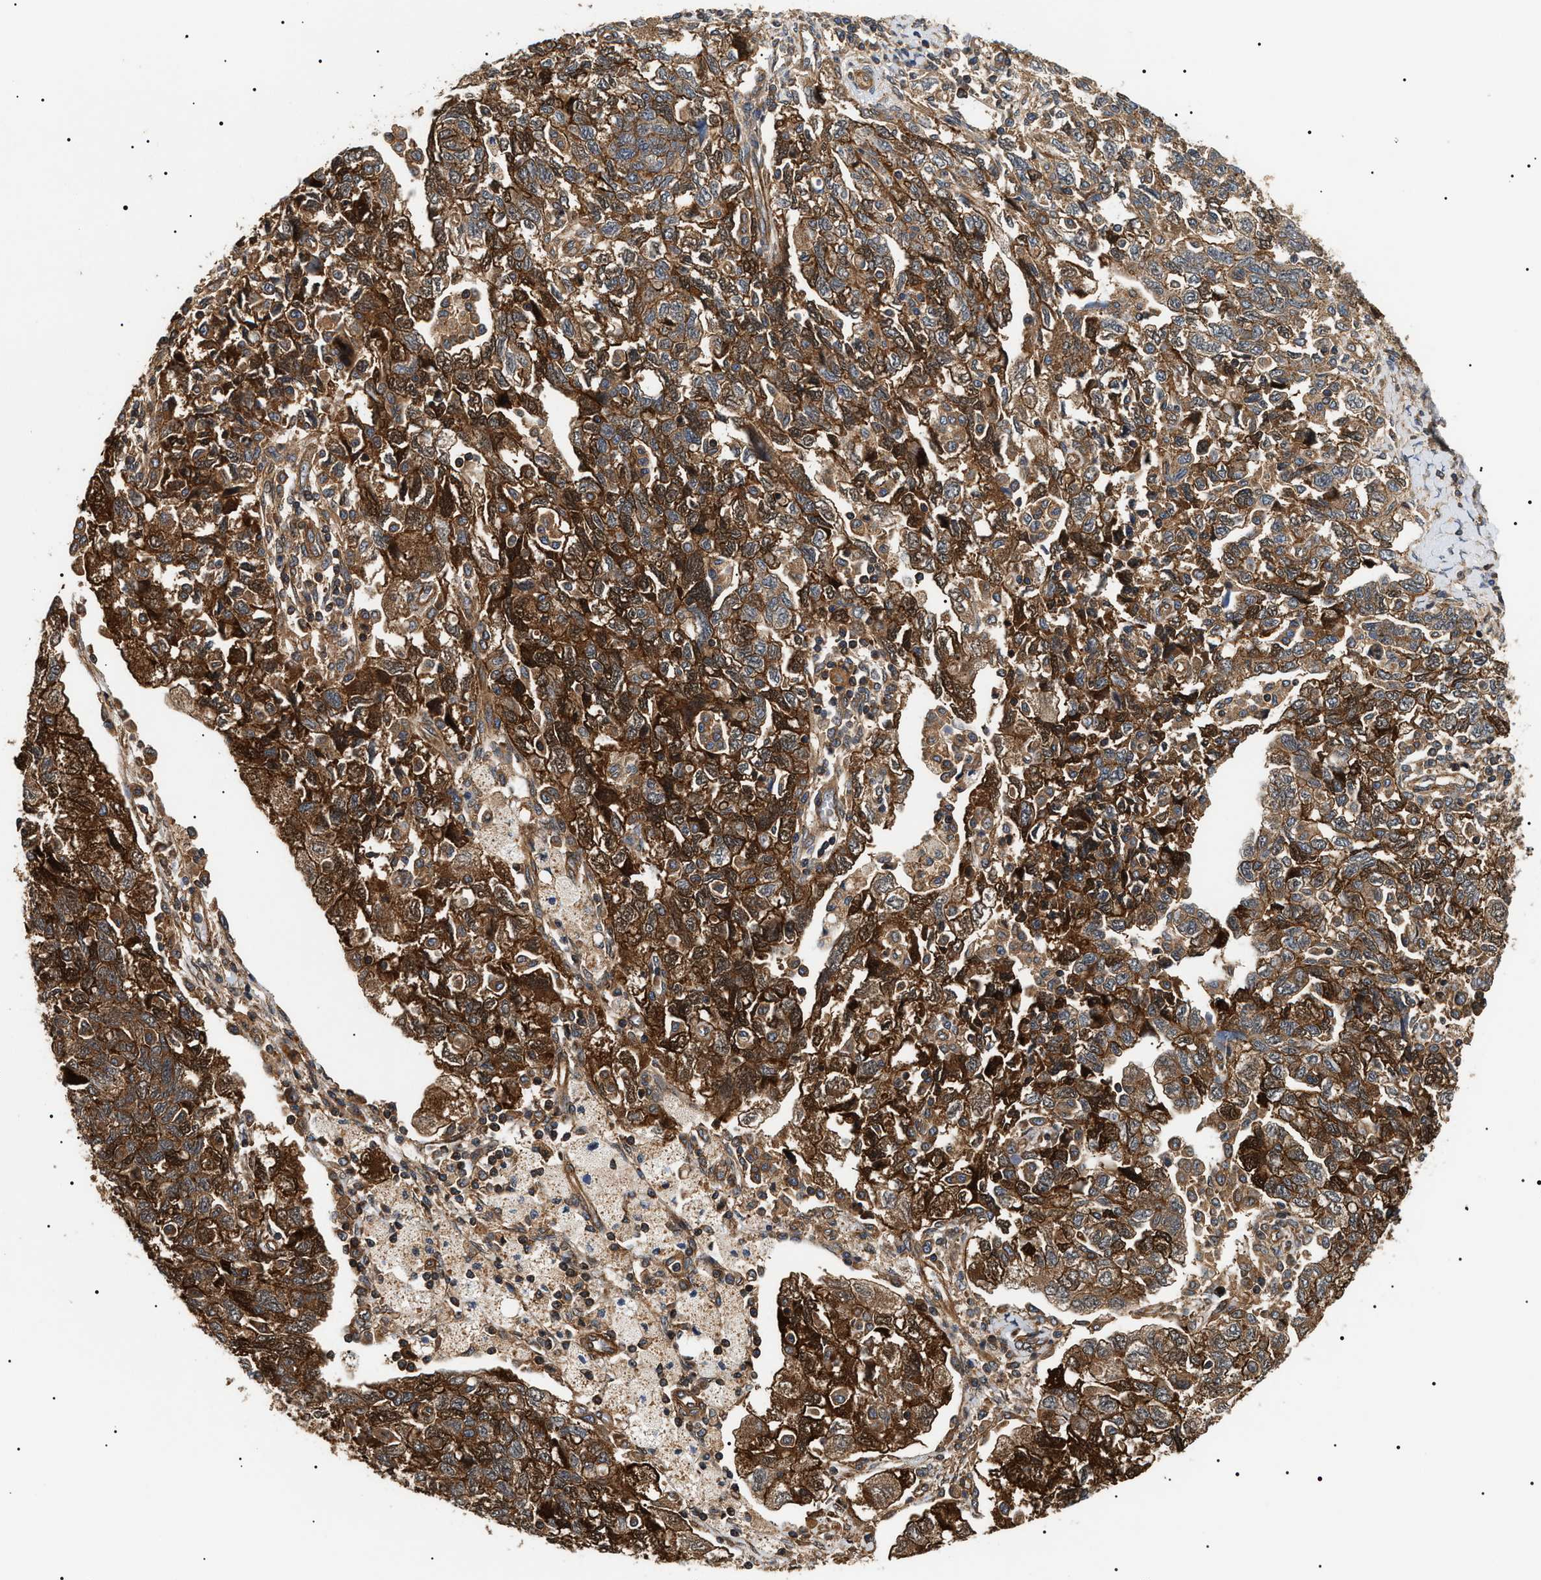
{"staining": {"intensity": "moderate", "quantity": ">75%", "location": "cytoplasmic/membranous"}, "tissue": "ovarian cancer", "cell_type": "Tumor cells", "image_type": "cancer", "snomed": [{"axis": "morphology", "description": "Carcinoma, NOS"}, {"axis": "morphology", "description": "Cystadenocarcinoma, serous, NOS"}, {"axis": "topography", "description": "Ovary"}], "caption": "Approximately >75% of tumor cells in human serous cystadenocarcinoma (ovarian) reveal moderate cytoplasmic/membranous protein expression as visualized by brown immunohistochemical staining.", "gene": "SH3GLB2", "patient": {"sex": "female", "age": 69}}